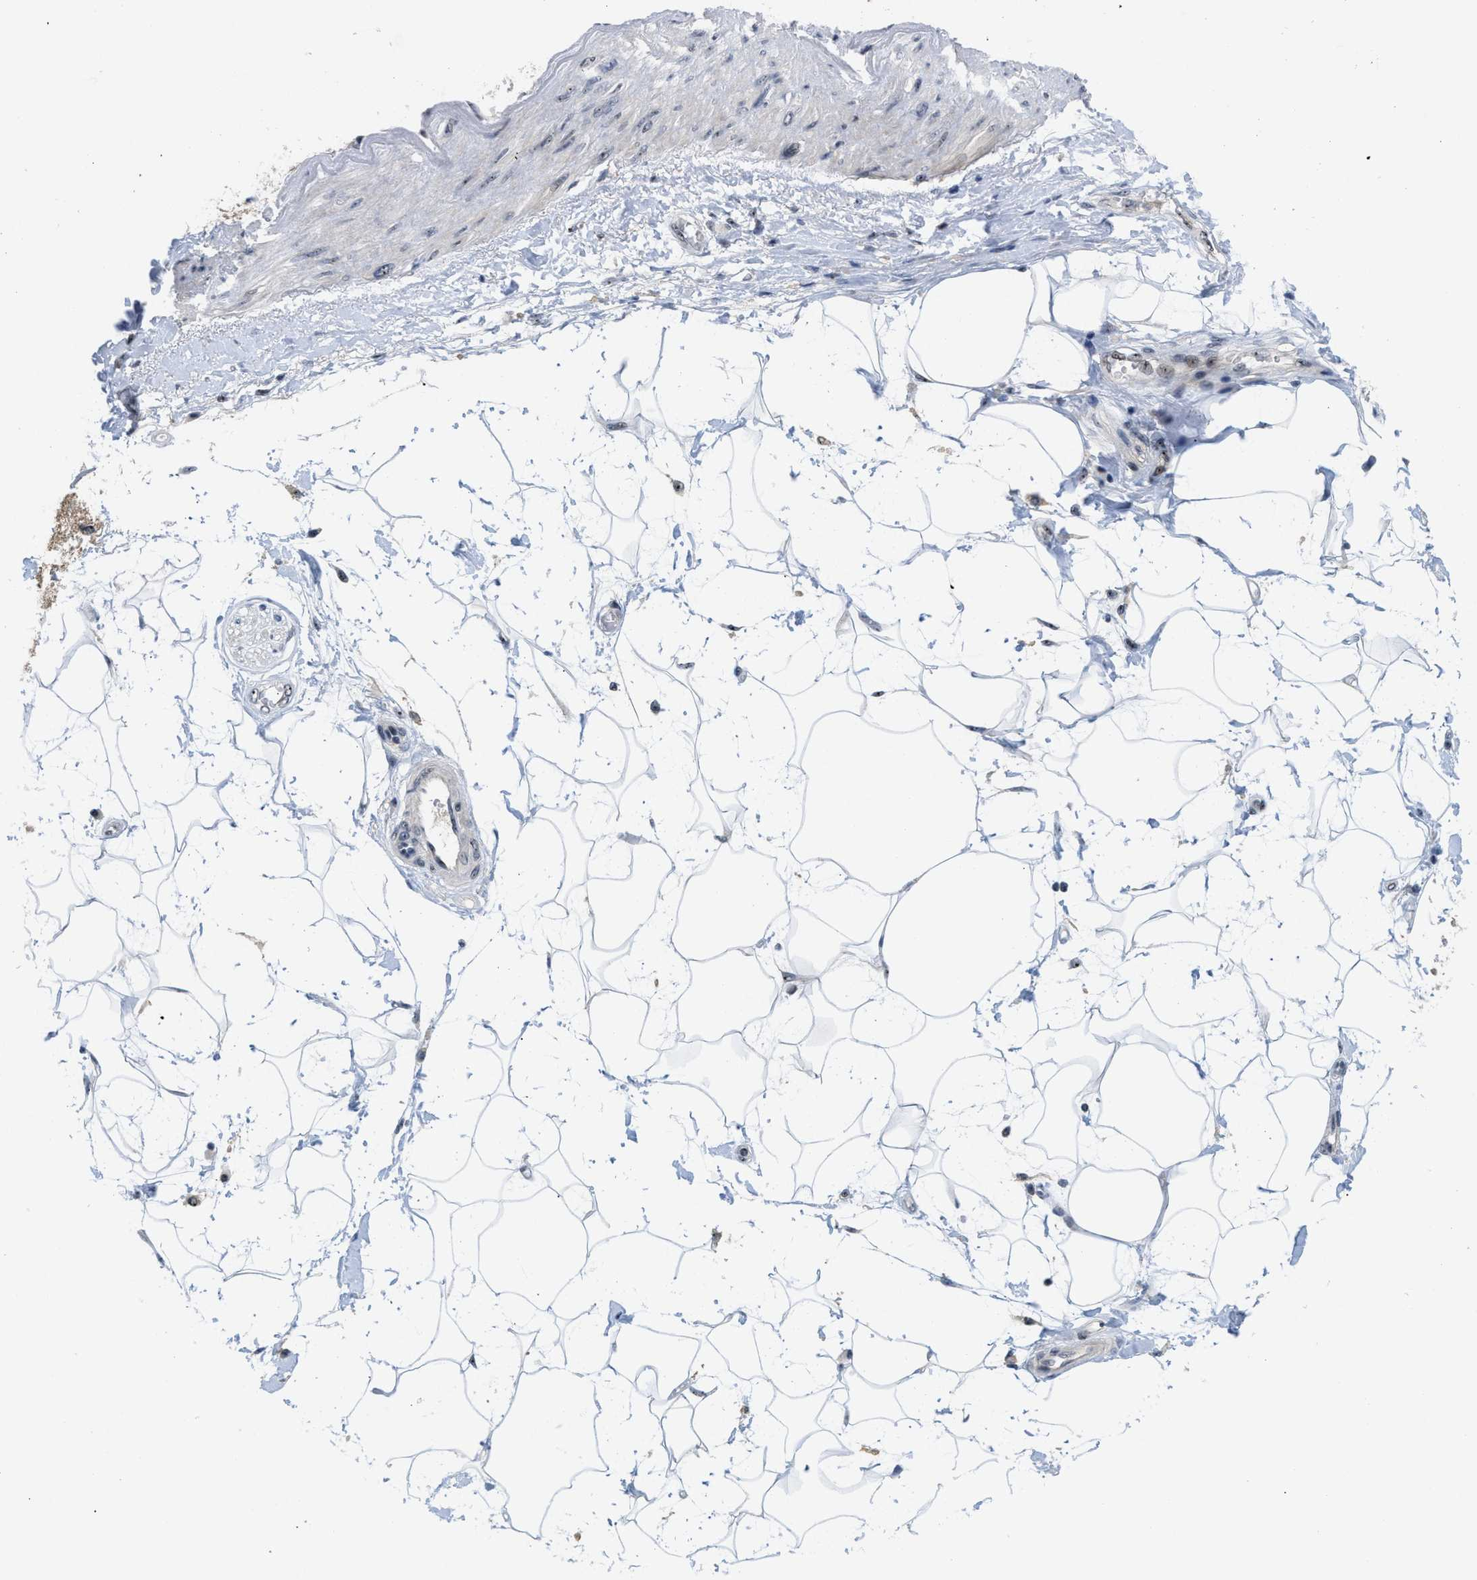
{"staining": {"intensity": "moderate", "quantity": "25%-75%", "location": "nuclear"}, "tissue": "adipose tissue", "cell_type": "Adipocytes", "image_type": "normal", "snomed": [{"axis": "morphology", "description": "Normal tissue, NOS"}, {"axis": "morphology", "description": "Adenocarcinoma, NOS"}, {"axis": "topography", "description": "Duodenum"}, {"axis": "topography", "description": "Peripheral nerve tissue"}], "caption": "Human adipose tissue stained for a protein (brown) shows moderate nuclear positive positivity in approximately 25%-75% of adipocytes.", "gene": "NOP58", "patient": {"sex": "female", "age": 60}}